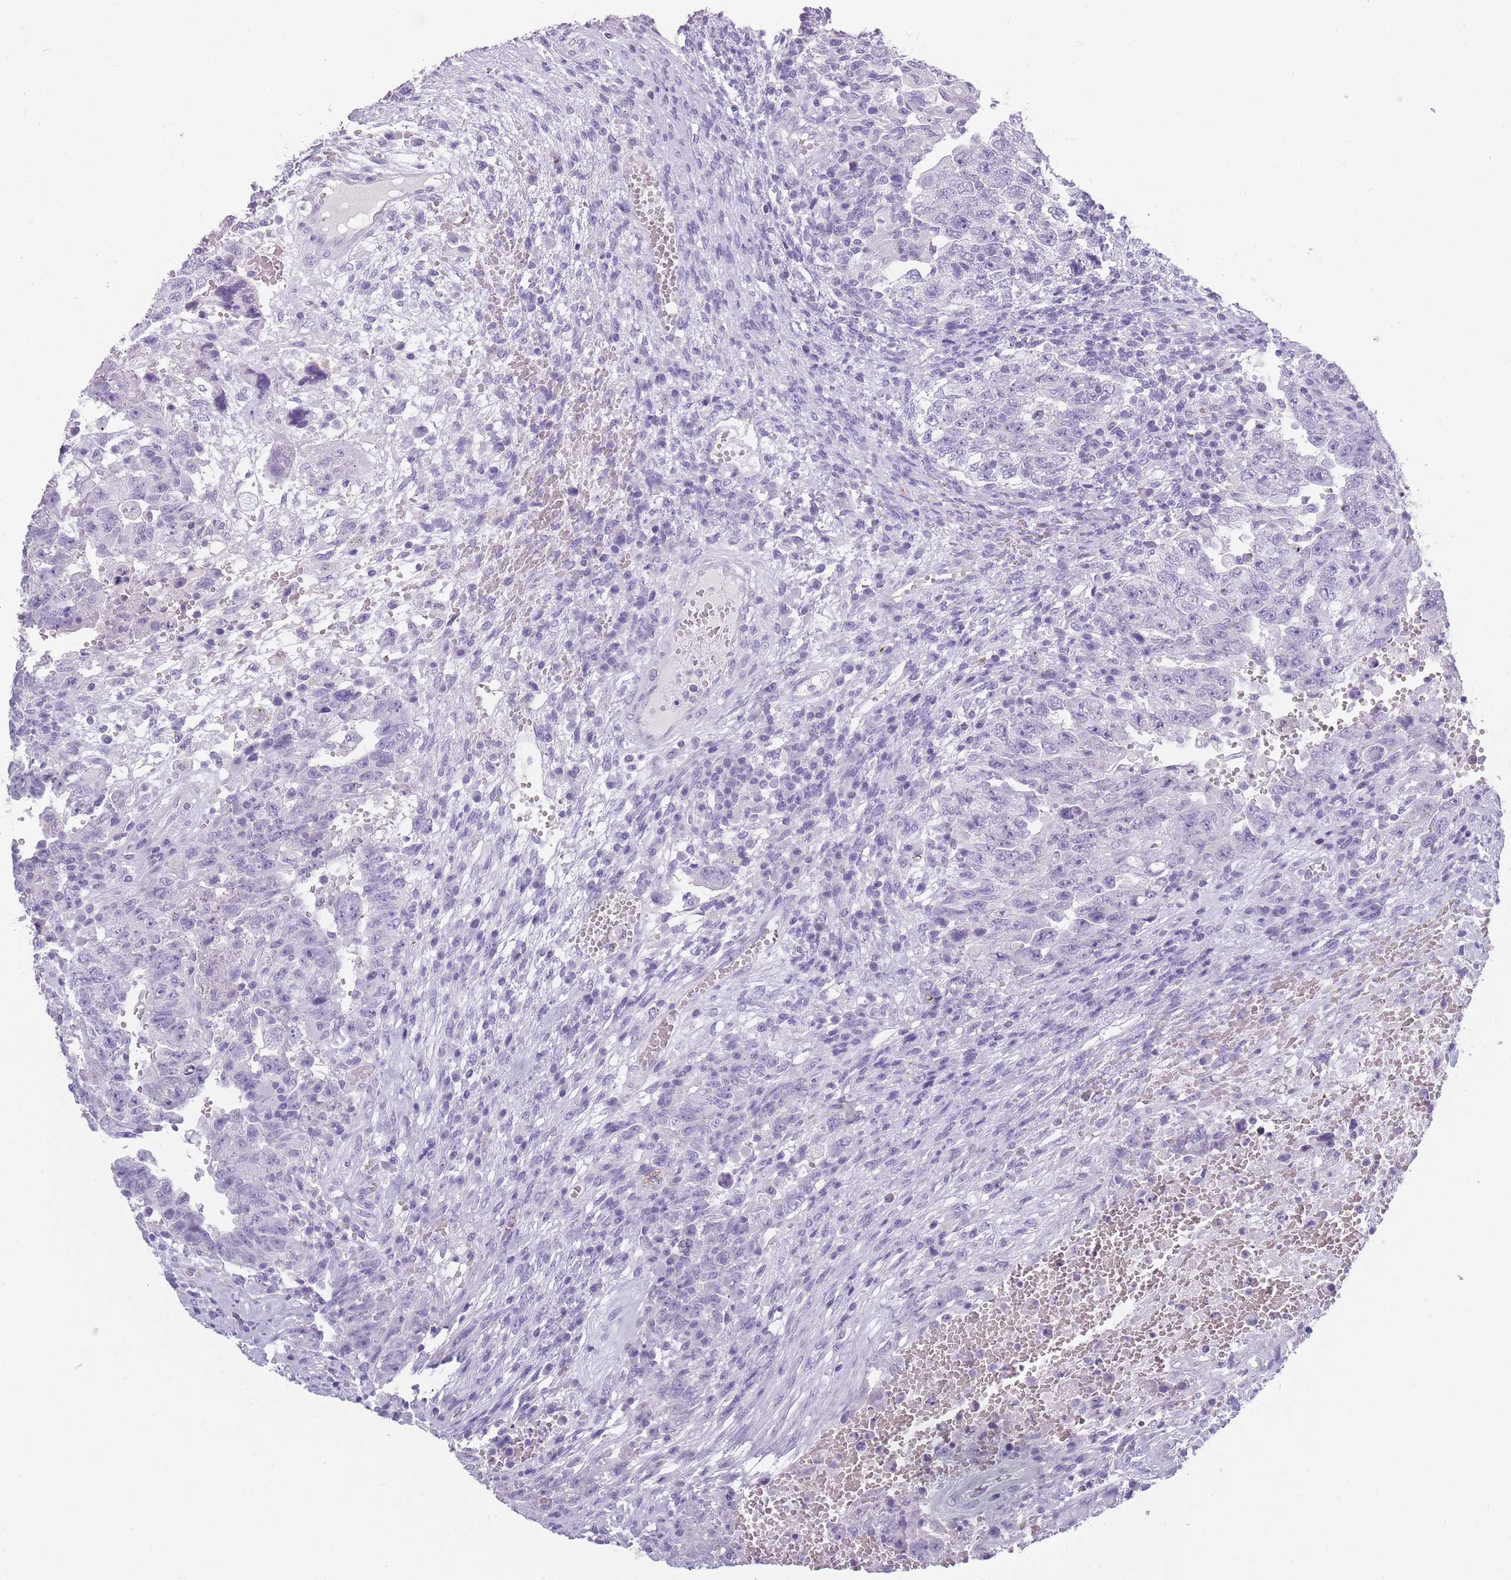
{"staining": {"intensity": "negative", "quantity": "none", "location": "none"}, "tissue": "testis cancer", "cell_type": "Tumor cells", "image_type": "cancer", "snomed": [{"axis": "morphology", "description": "Carcinoma, Embryonal, NOS"}, {"axis": "topography", "description": "Testis"}], "caption": "Embryonal carcinoma (testis) was stained to show a protein in brown. There is no significant positivity in tumor cells.", "gene": "TCP11", "patient": {"sex": "male", "age": 26}}